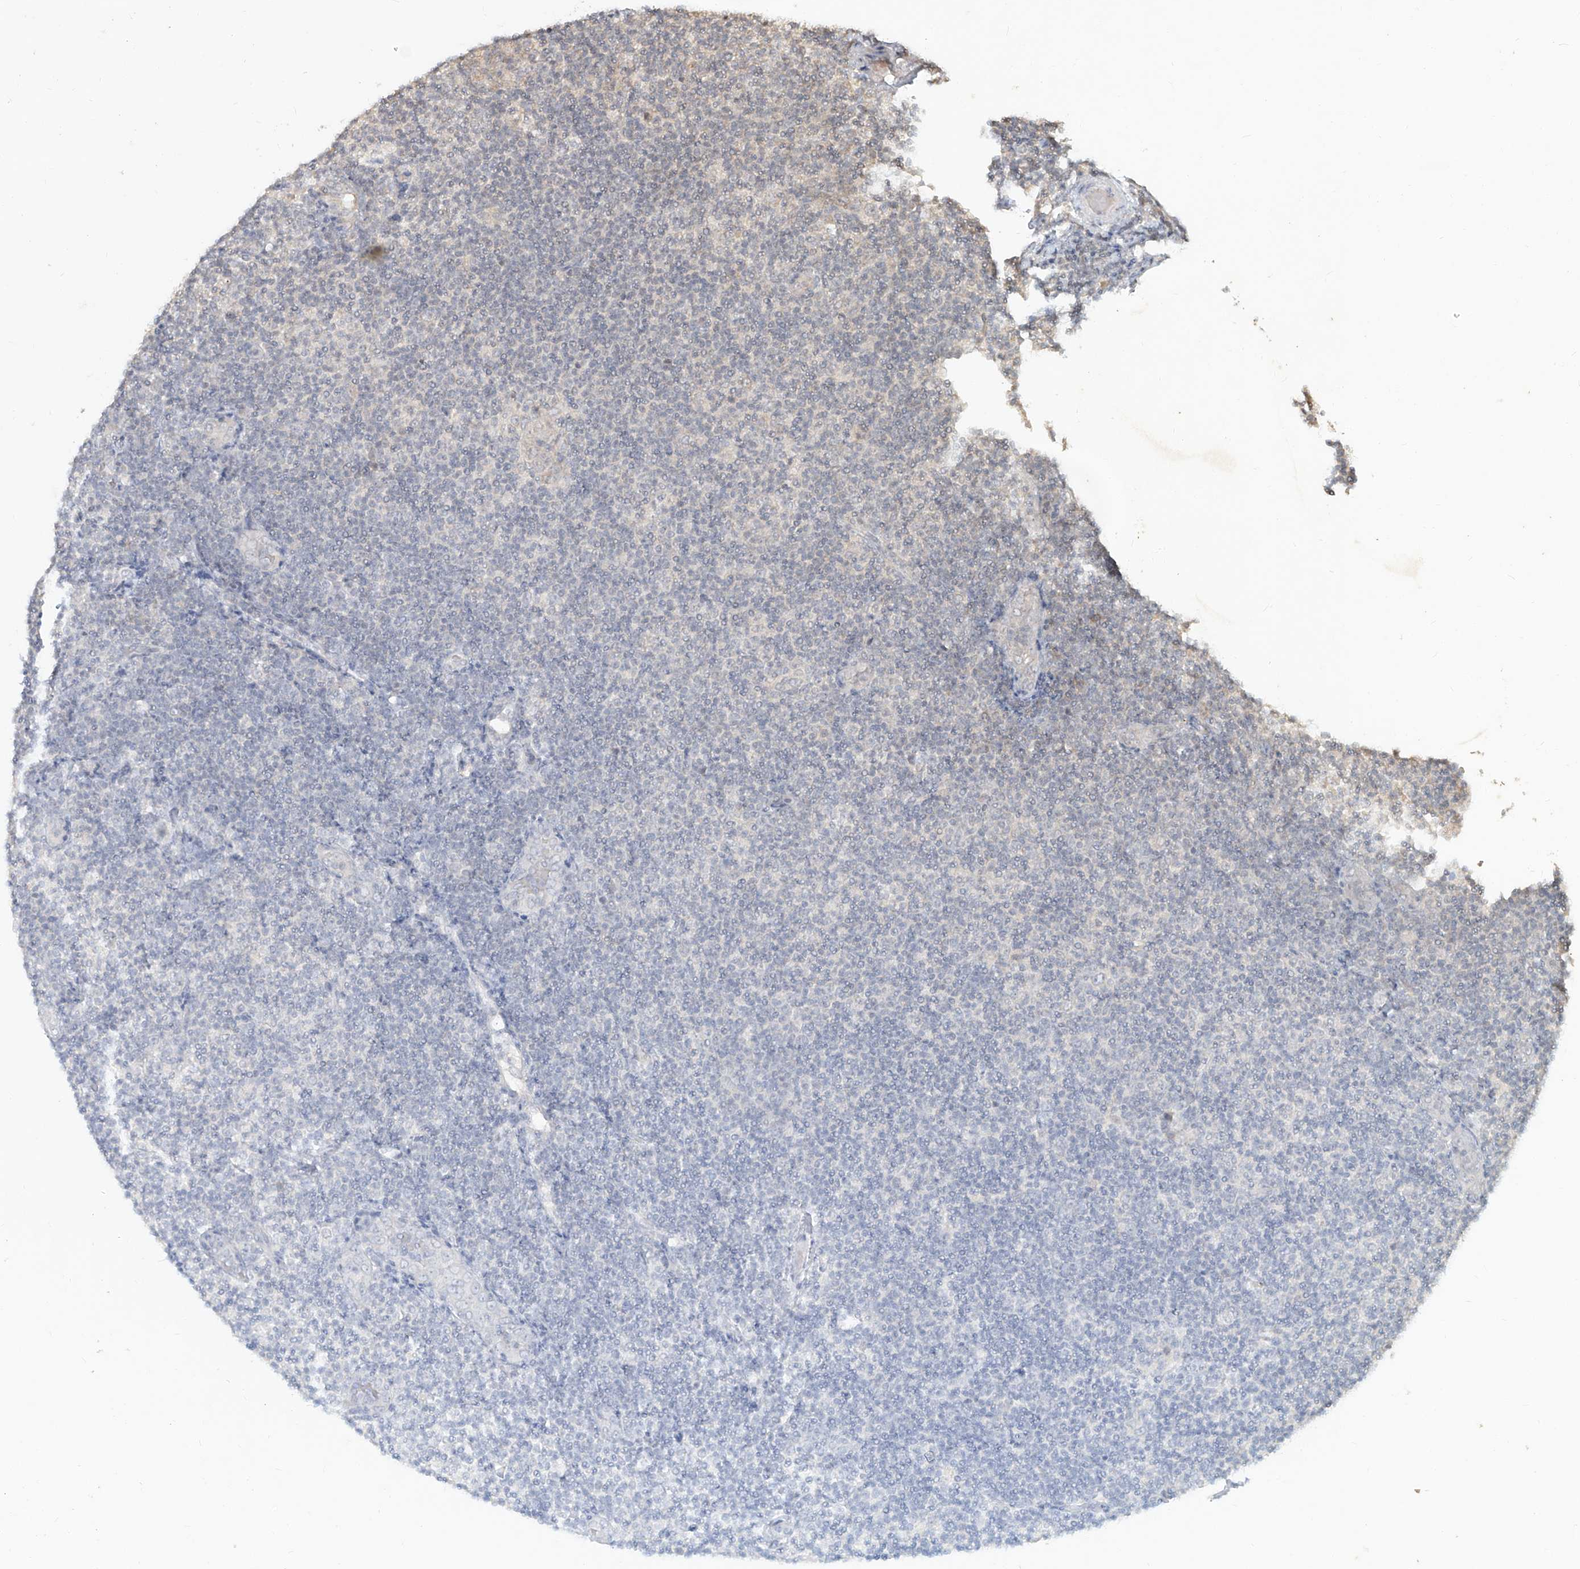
{"staining": {"intensity": "negative", "quantity": "none", "location": "none"}, "tissue": "lymphoma", "cell_type": "Tumor cells", "image_type": "cancer", "snomed": [{"axis": "morphology", "description": "Malignant lymphoma, non-Hodgkin's type, Low grade"}, {"axis": "topography", "description": "Lymph node"}], "caption": "This is an immunohistochemistry (IHC) micrograph of lymphoma. There is no expression in tumor cells.", "gene": "UBE2K", "patient": {"sex": "male", "age": 83}}